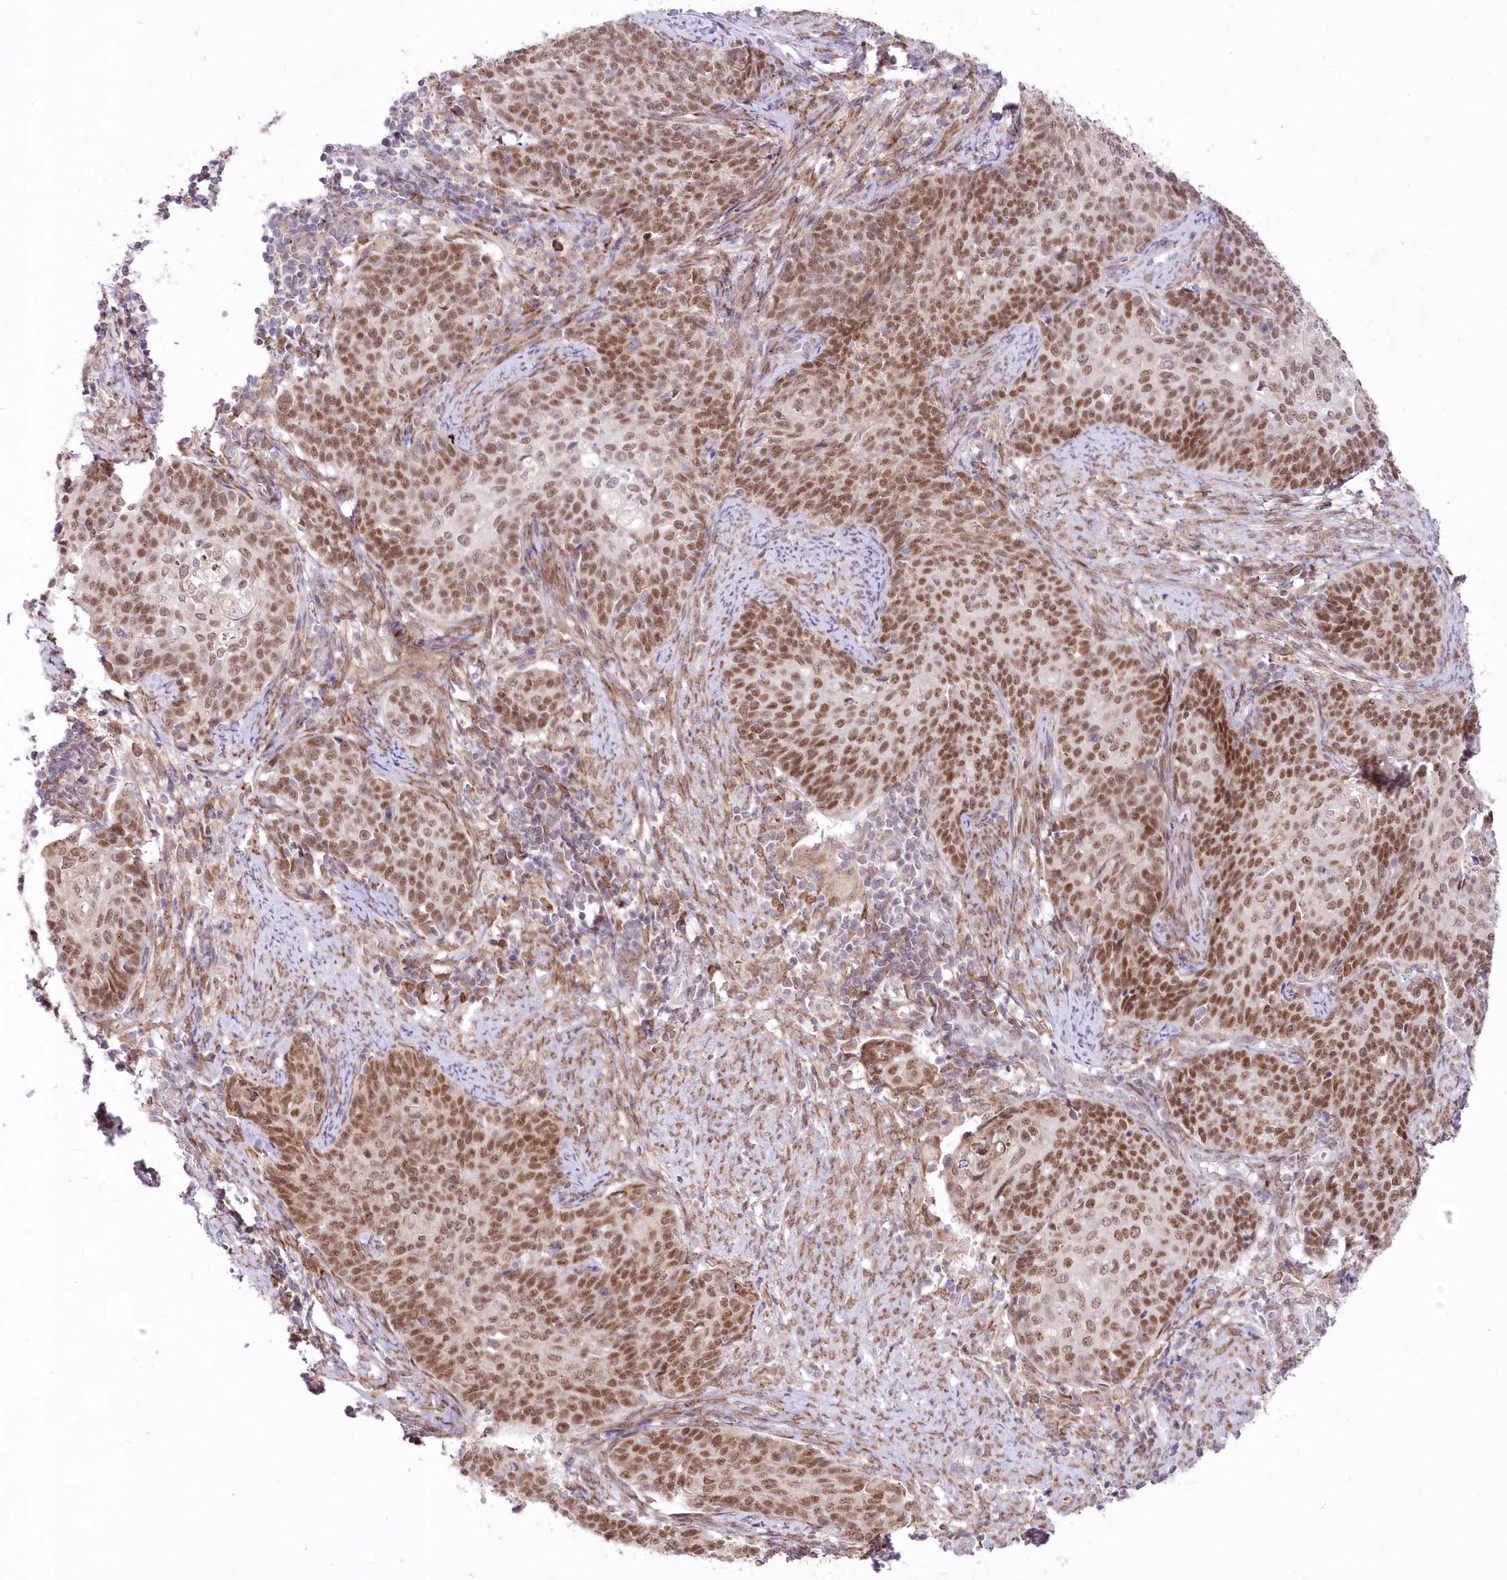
{"staining": {"intensity": "moderate", "quantity": ">75%", "location": "nuclear"}, "tissue": "cervical cancer", "cell_type": "Tumor cells", "image_type": "cancer", "snomed": [{"axis": "morphology", "description": "Squamous cell carcinoma, NOS"}, {"axis": "topography", "description": "Cervix"}], "caption": "Protein expression analysis of cervical squamous cell carcinoma exhibits moderate nuclear staining in approximately >75% of tumor cells. The staining was performed using DAB to visualize the protein expression in brown, while the nuclei were stained in blue with hematoxylin (Magnification: 20x).", "gene": "LDB1", "patient": {"sex": "female", "age": 39}}